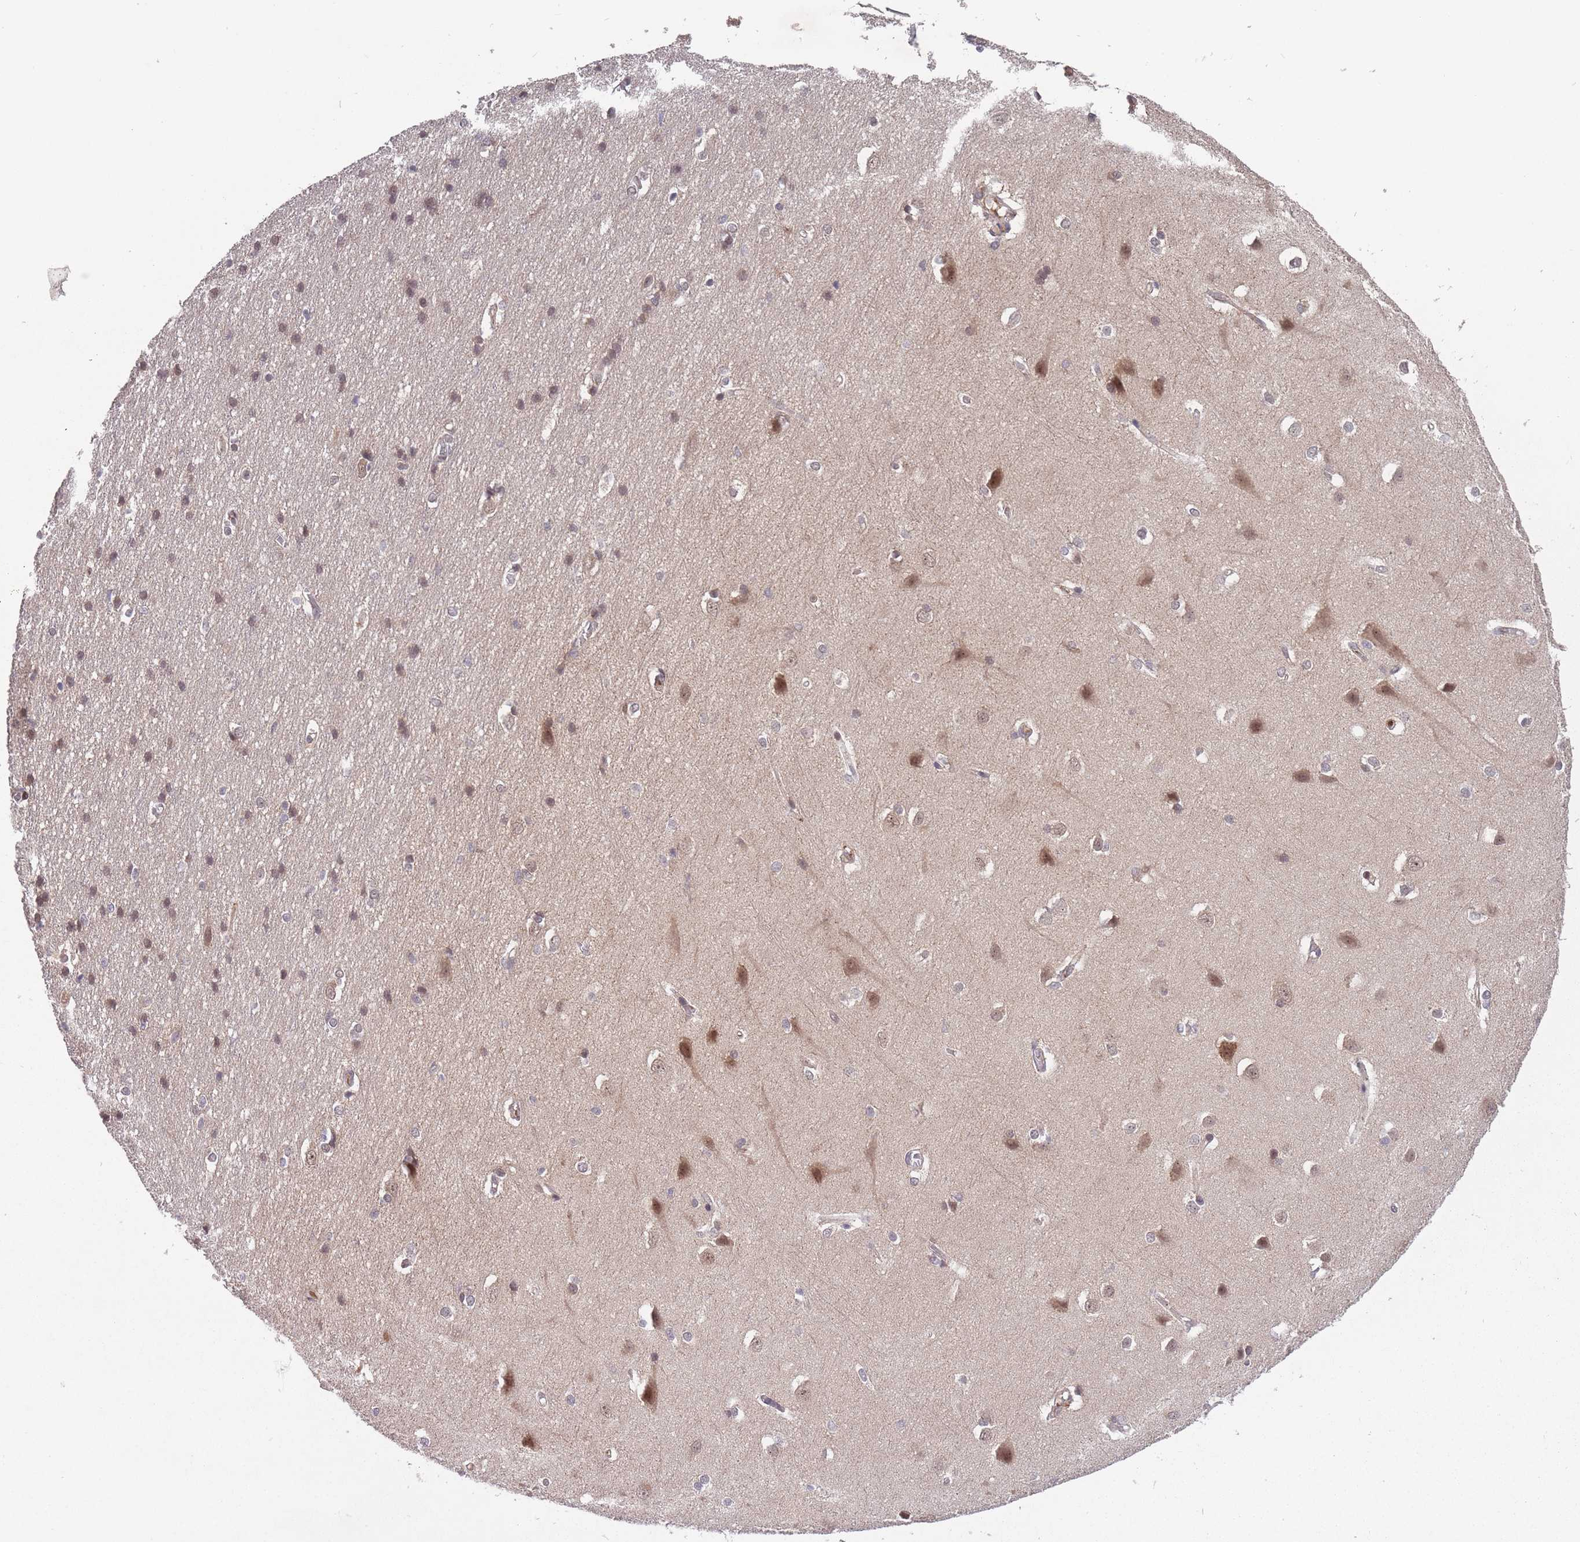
{"staining": {"intensity": "weak", "quantity": "25%-75%", "location": "cytoplasmic/membranous"}, "tissue": "cerebral cortex", "cell_type": "Endothelial cells", "image_type": "normal", "snomed": [{"axis": "morphology", "description": "Normal tissue, NOS"}, {"axis": "topography", "description": "Cerebral cortex"}], "caption": "Immunohistochemical staining of benign human cerebral cortex exhibits low levels of weak cytoplasmic/membranous expression in about 25%-75% of endothelial cells.", "gene": "SECTM1", "patient": {"sex": "male", "age": 37}}